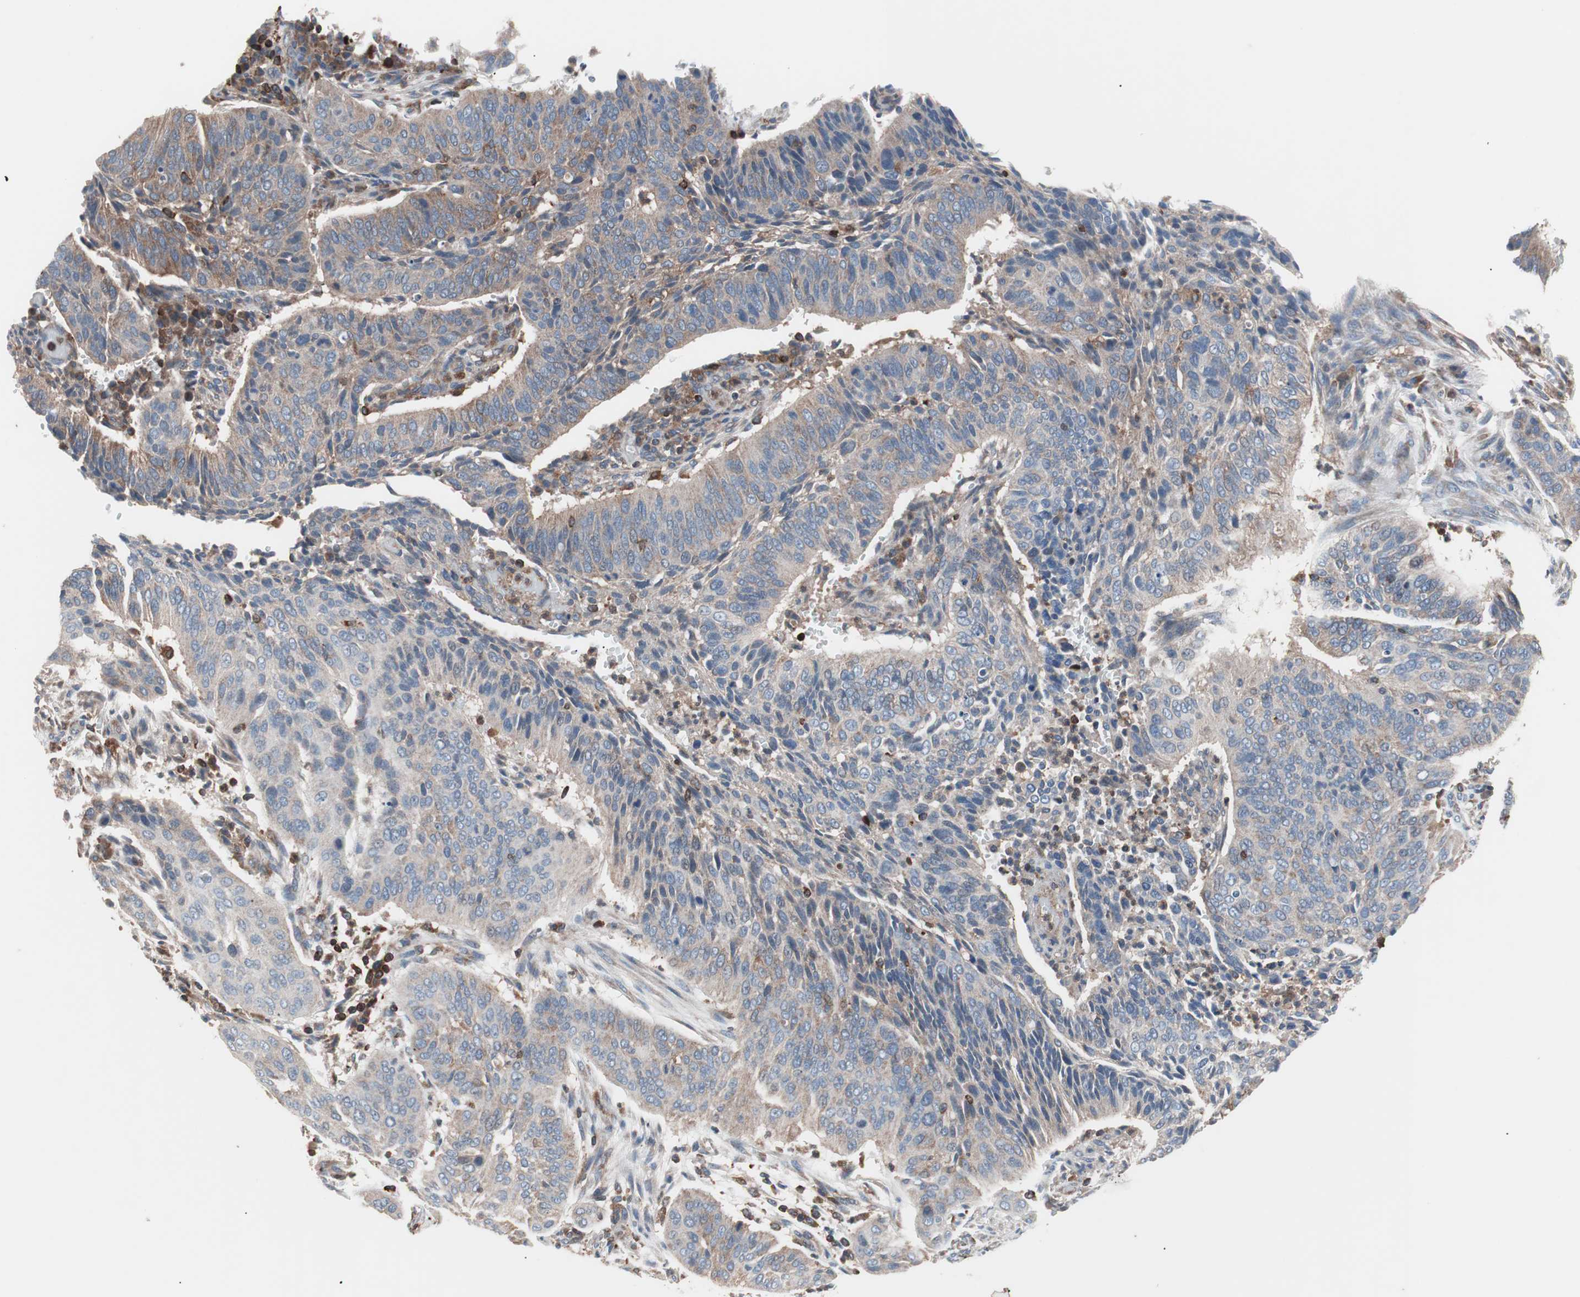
{"staining": {"intensity": "weak", "quantity": ">75%", "location": "cytoplasmic/membranous"}, "tissue": "cervical cancer", "cell_type": "Tumor cells", "image_type": "cancer", "snomed": [{"axis": "morphology", "description": "Squamous cell carcinoma, NOS"}, {"axis": "topography", "description": "Cervix"}], "caption": "Squamous cell carcinoma (cervical) was stained to show a protein in brown. There is low levels of weak cytoplasmic/membranous expression in about >75% of tumor cells. Immunohistochemistry (ihc) stains the protein in brown and the nuclei are stained blue.", "gene": "PIK3R1", "patient": {"sex": "female", "age": 39}}